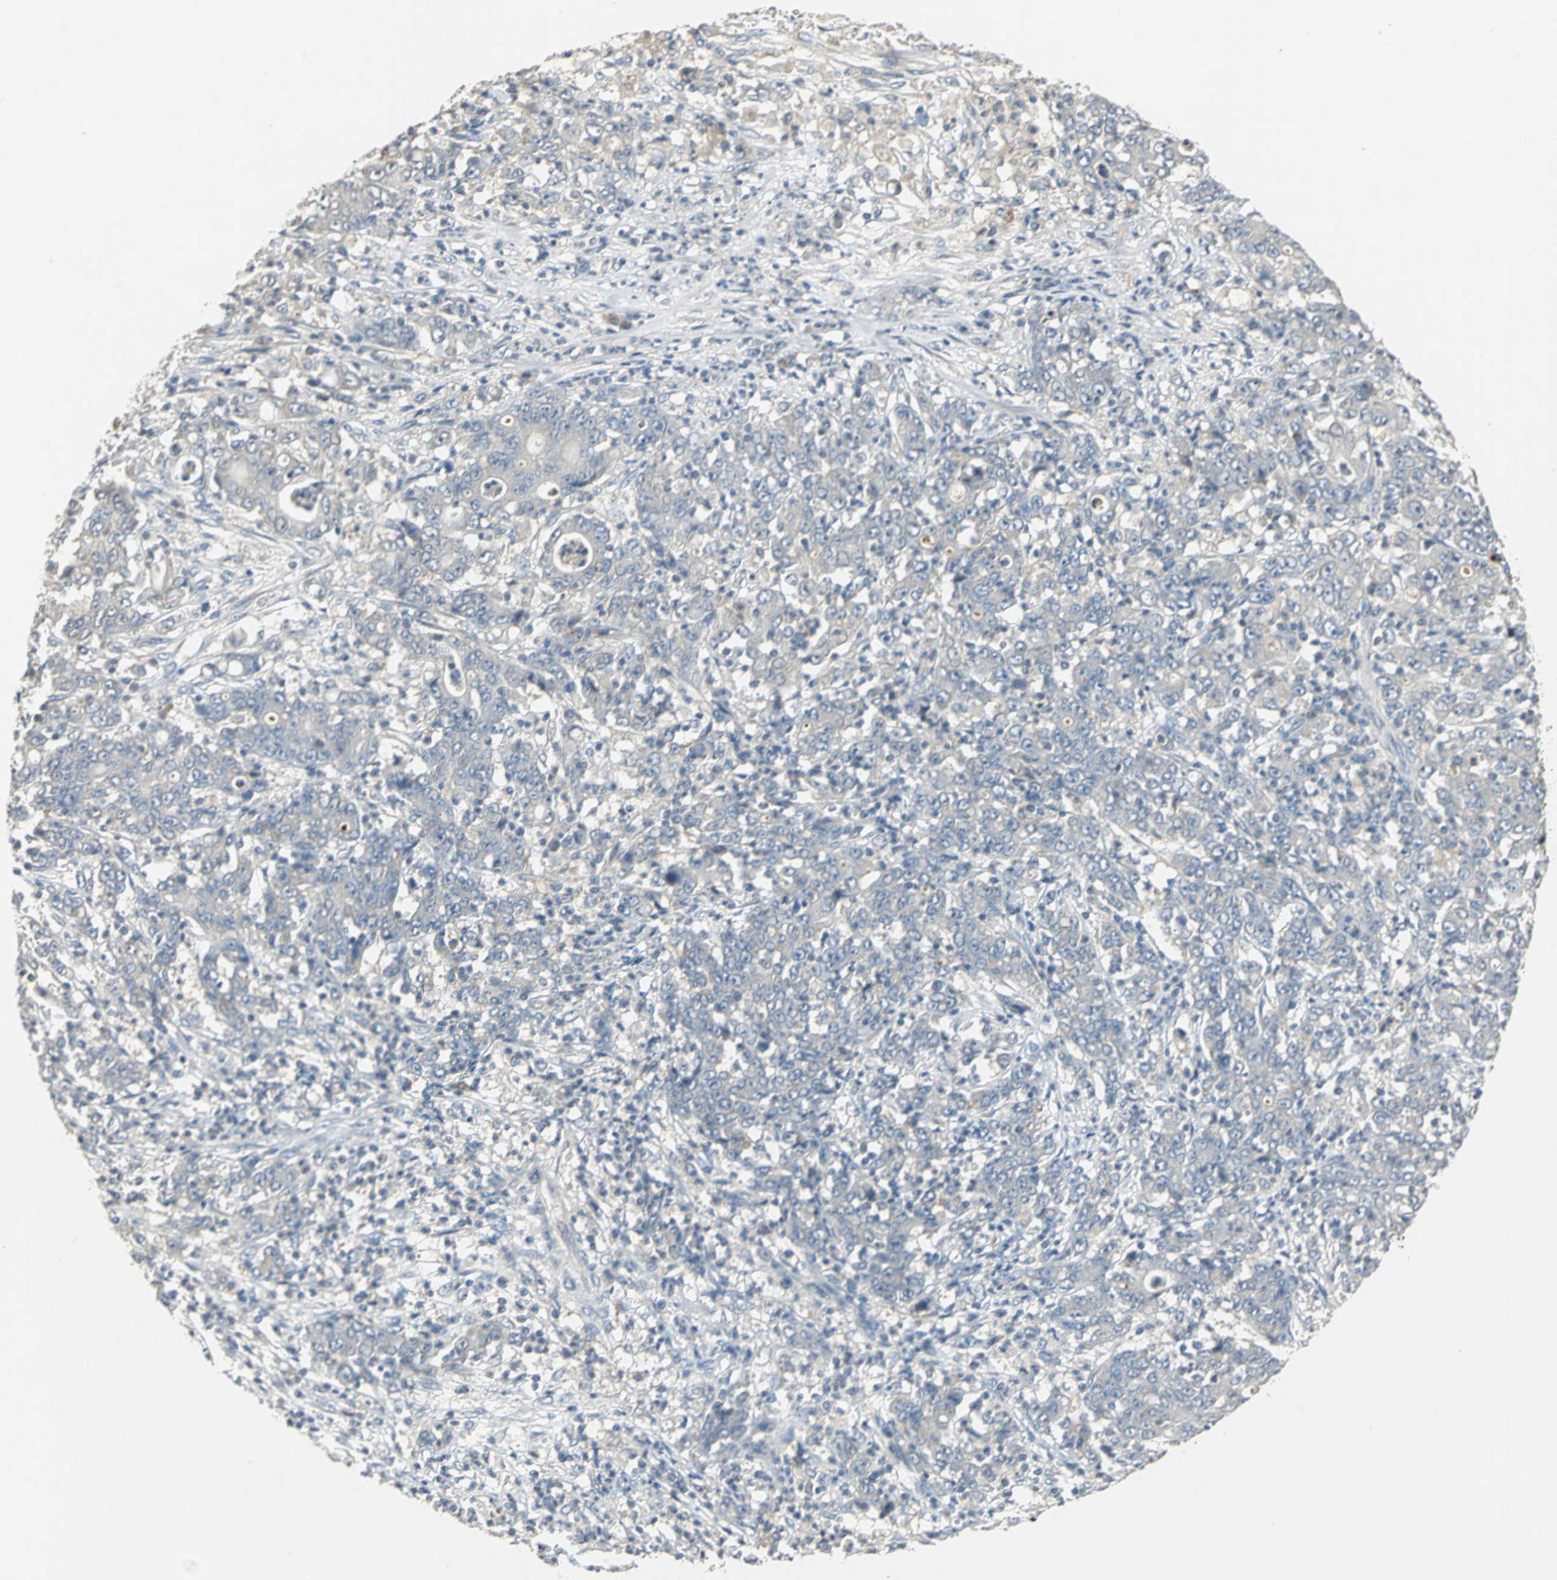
{"staining": {"intensity": "negative", "quantity": "none", "location": "none"}, "tissue": "stomach cancer", "cell_type": "Tumor cells", "image_type": "cancer", "snomed": [{"axis": "morphology", "description": "Adenocarcinoma, NOS"}, {"axis": "topography", "description": "Stomach, lower"}], "caption": "Immunohistochemistry (IHC) micrograph of neoplastic tissue: human stomach adenocarcinoma stained with DAB (3,3'-diaminobenzidine) displays no significant protein staining in tumor cells. The staining was performed using DAB to visualize the protein expression in brown, while the nuclei were stained in blue with hematoxylin (Magnification: 20x).", "gene": "PROC", "patient": {"sex": "female", "age": 71}}